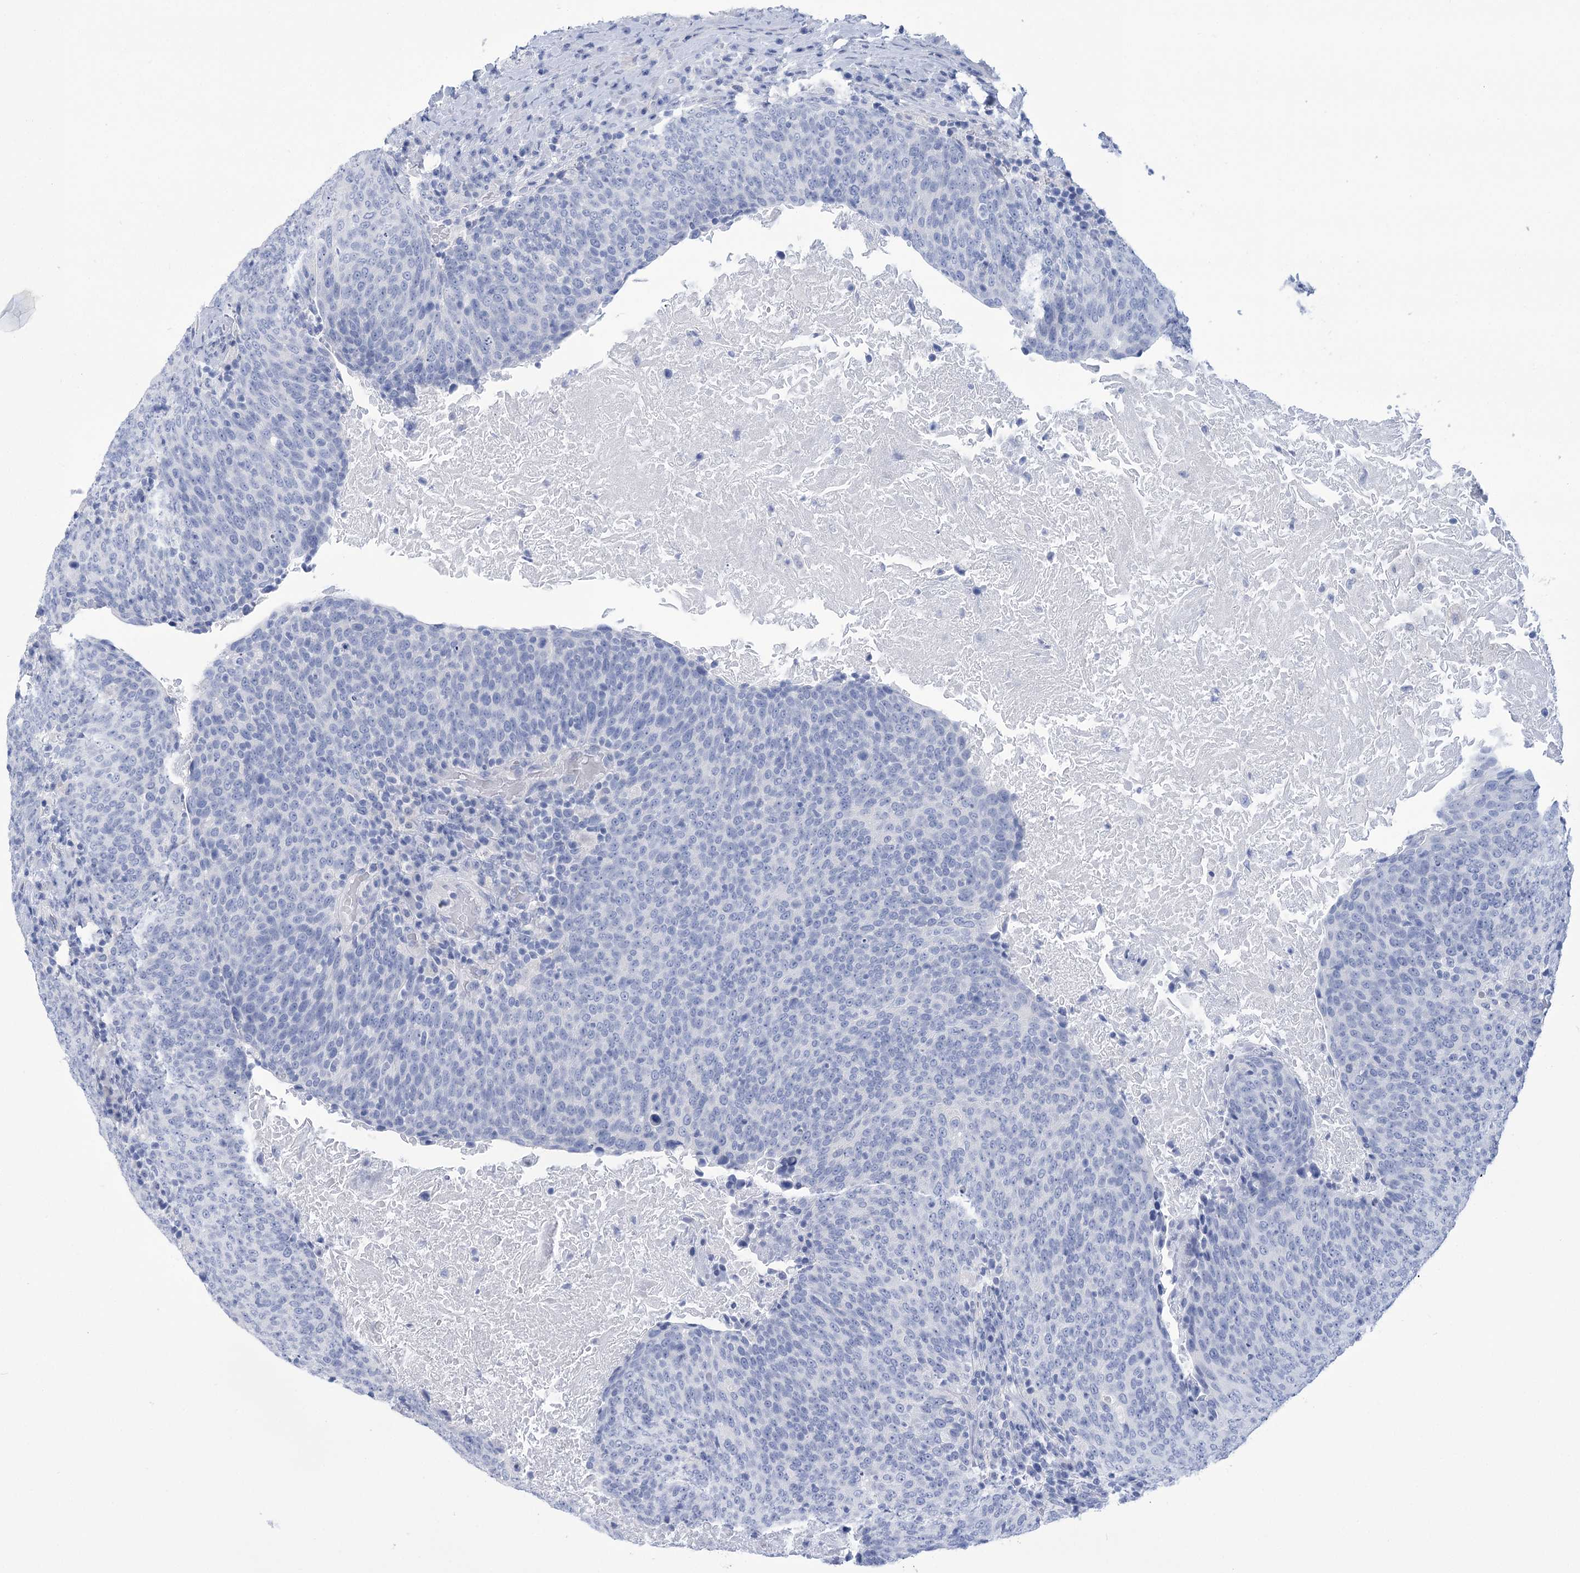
{"staining": {"intensity": "negative", "quantity": "none", "location": "none"}, "tissue": "head and neck cancer", "cell_type": "Tumor cells", "image_type": "cancer", "snomed": [{"axis": "morphology", "description": "Squamous cell carcinoma, NOS"}, {"axis": "morphology", "description": "Squamous cell carcinoma, metastatic, NOS"}, {"axis": "topography", "description": "Lymph node"}, {"axis": "topography", "description": "Head-Neck"}], "caption": "The photomicrograph shows no staining of tumor cells in head and neck cancer (squamous cell carcinoma).", "gene": "PBLD", "patient": {"sex": "male", "age": 62}}